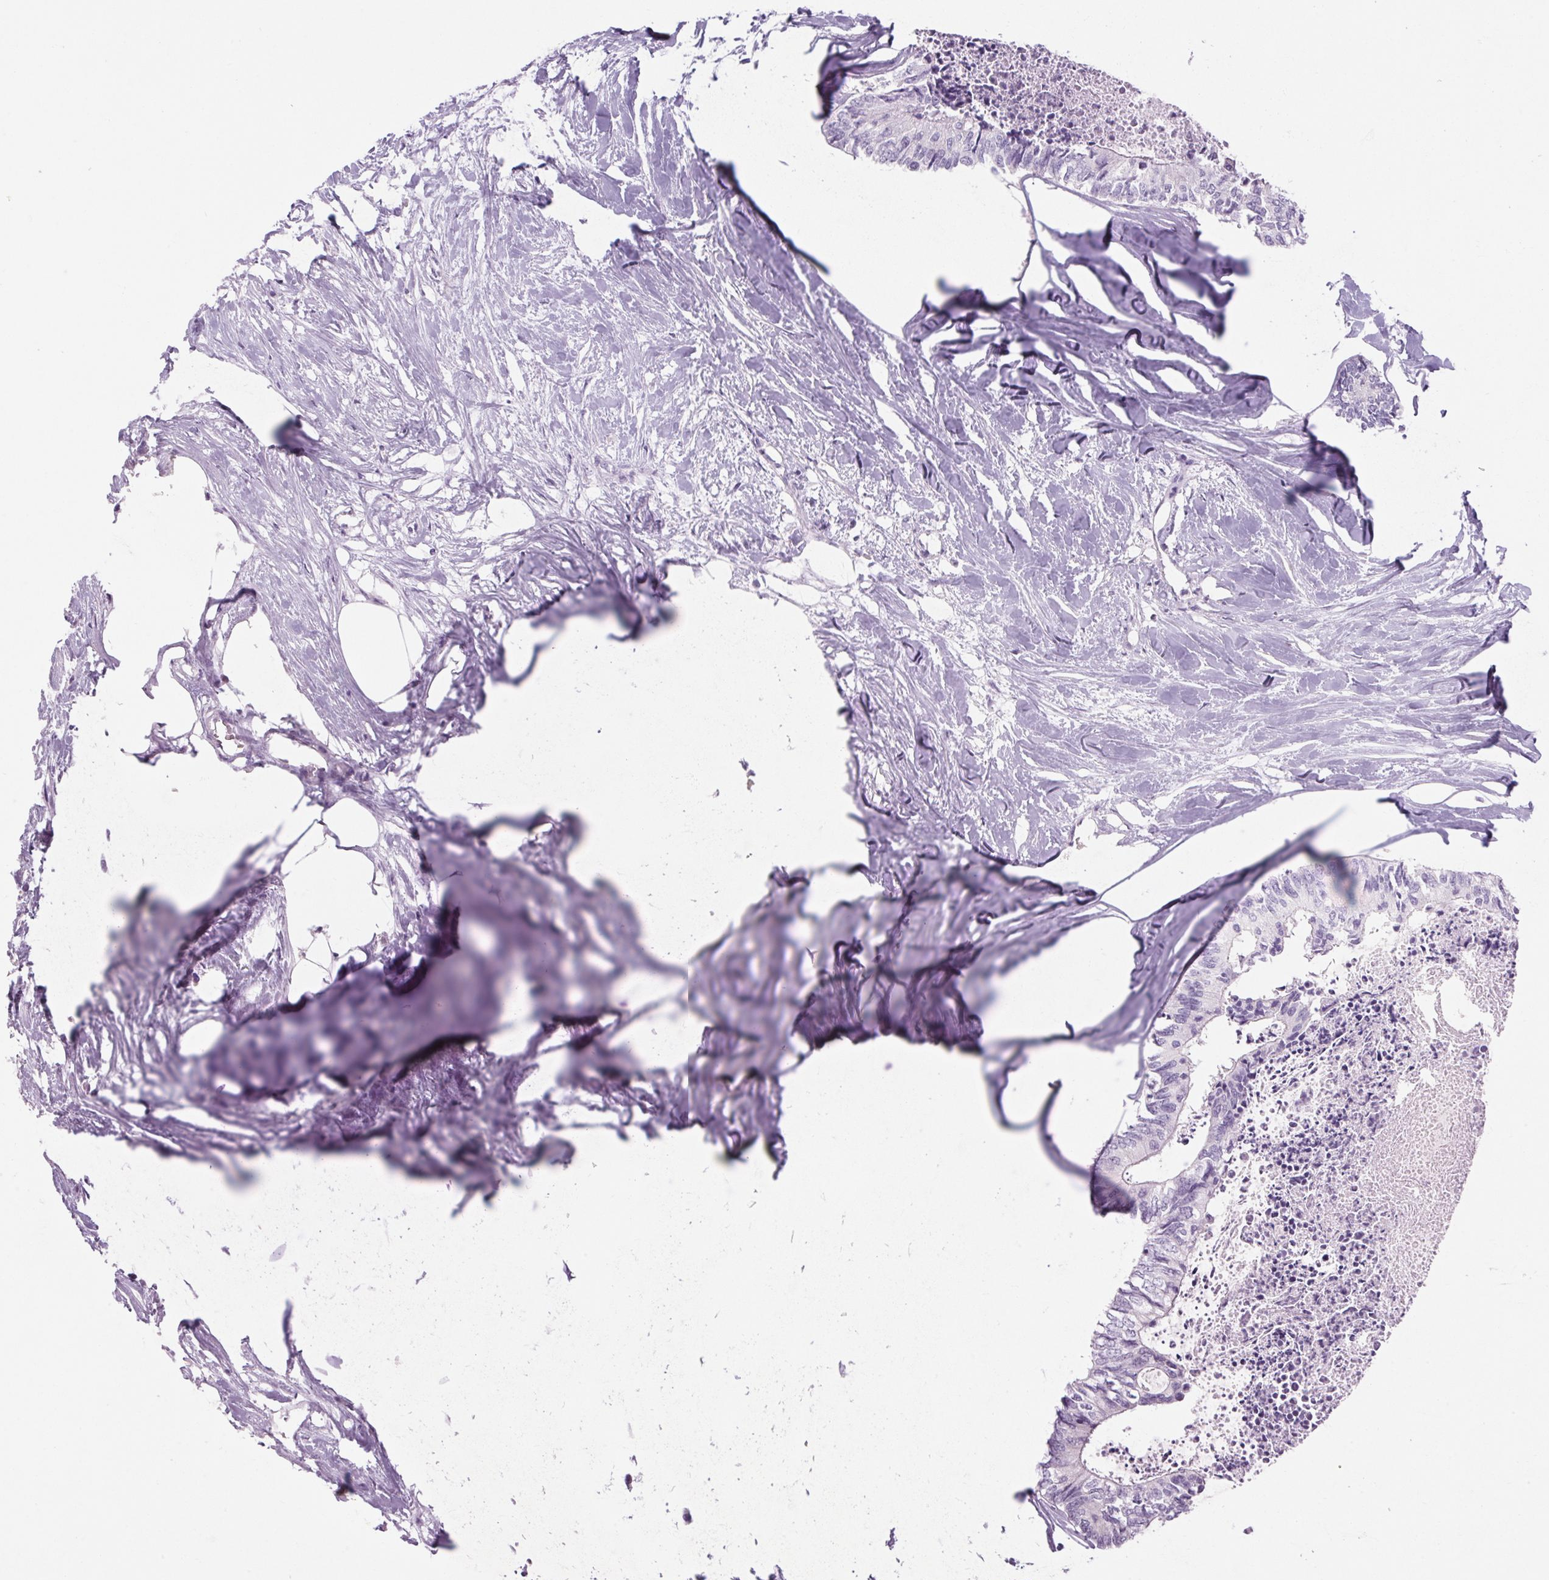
{"staining": {"intensity": "negative", "quantity": "none", "location": "none"}, "tissue": "colorectal cancer", "cell_type": "Tumor cells", "image_type": "cancer", "snomed": [{"axis": "morphology", "description": "Adenocarcinoma, NOS"}, {"axis": "topography", "description": "Colon"}, {"axis": "topography", "description": "Rectum"}], "caption": "There is no significant expression in tumor cells of colorectal adenocarcinoma.", "gene": "RPTN", "patient": {"sex": "male", "age": 57}}